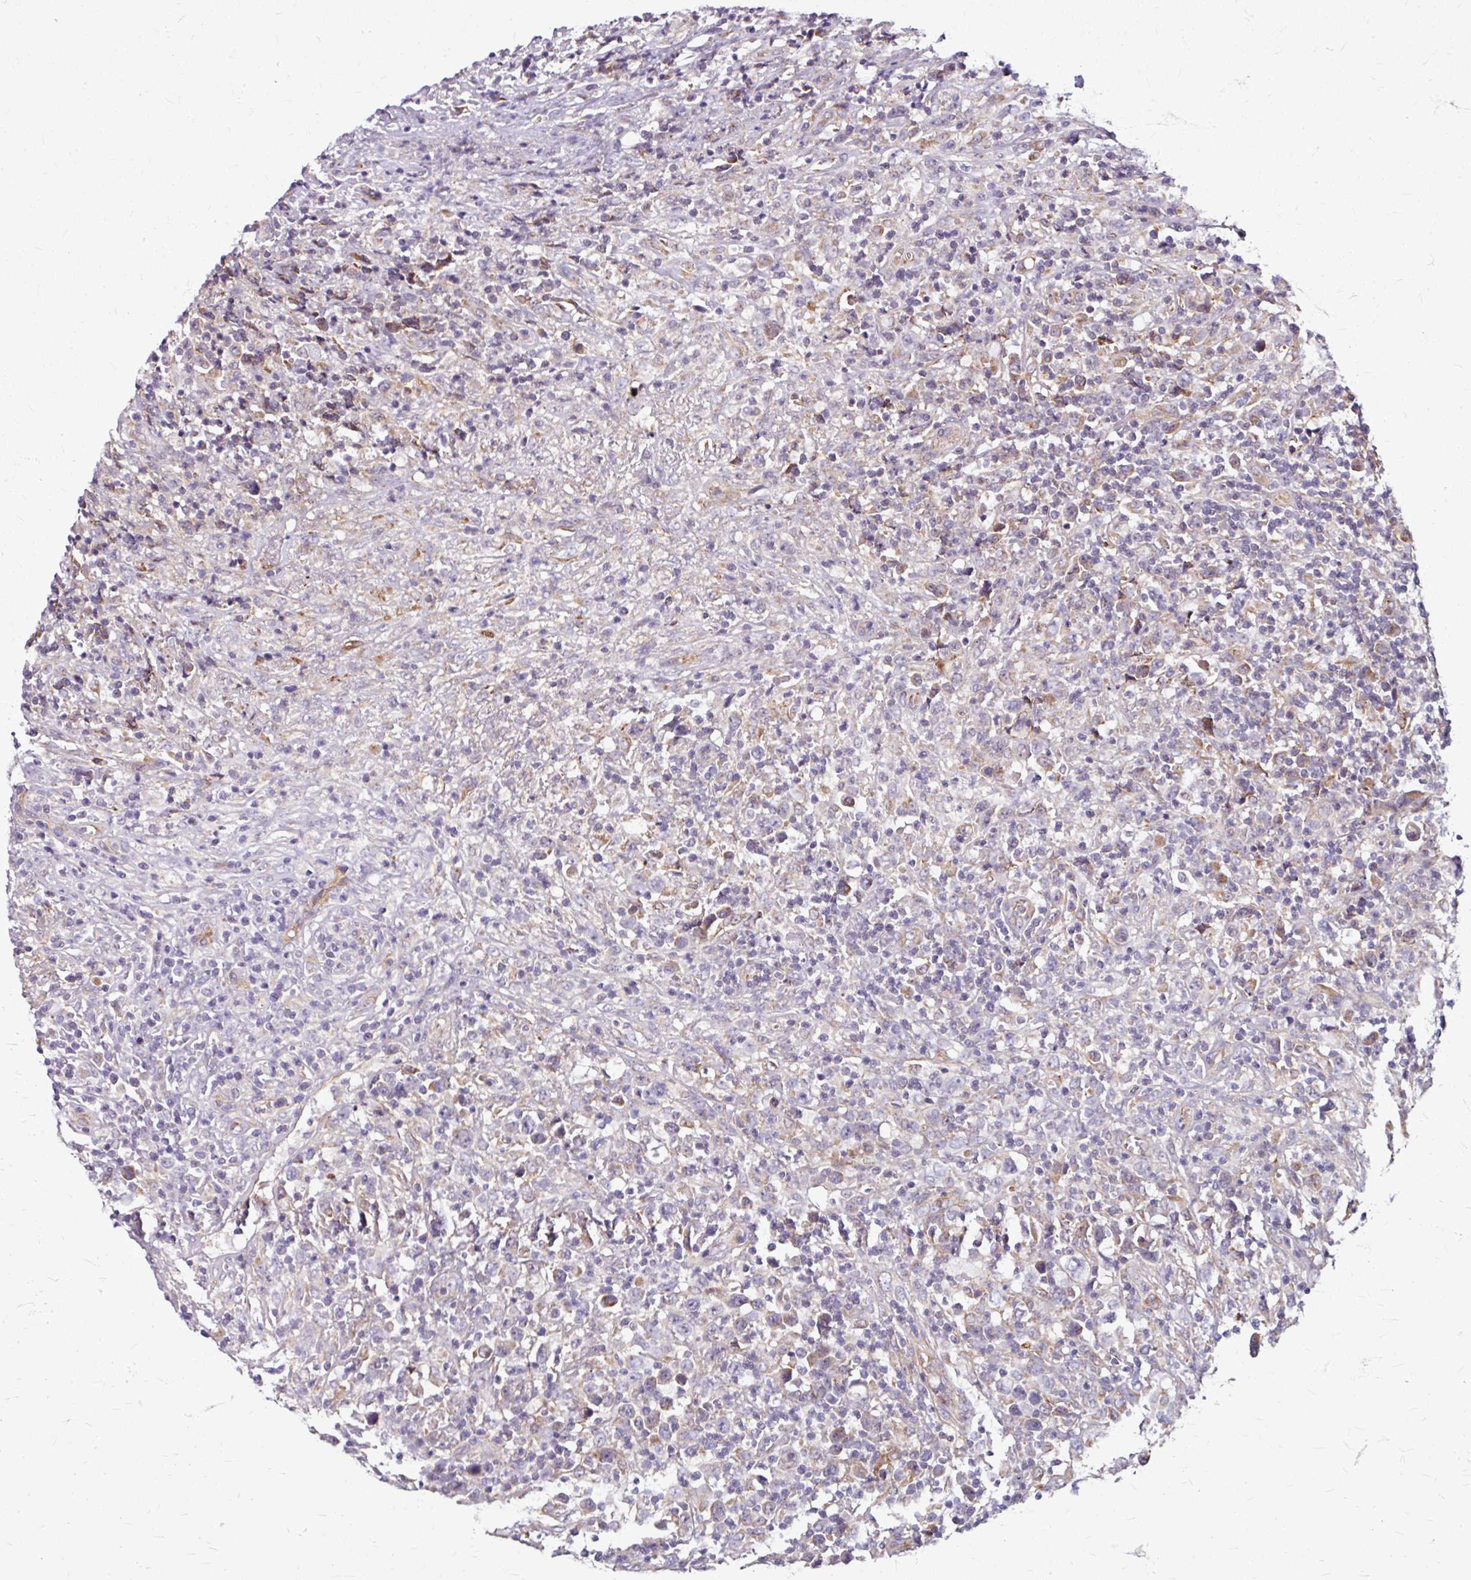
{"staining": {"intensity": "negative", "quantity": "none", "location": "none"}, "tissue": "lymphoma", "cell_type": "Tumor cells", "image_type": "cancer", "snomed": [{"axis": "morphology", "description": "Hodgkin's disease, NOS"}, {"axis": "topography", "description": "Lymph node"}], "caption": "Tumor cells are negative for brown protein staining in Hodgkin's disease. Nuclei are stained in blue.", "gene": "DAAM2", "patient": {"sex": "female", "age": 18}}